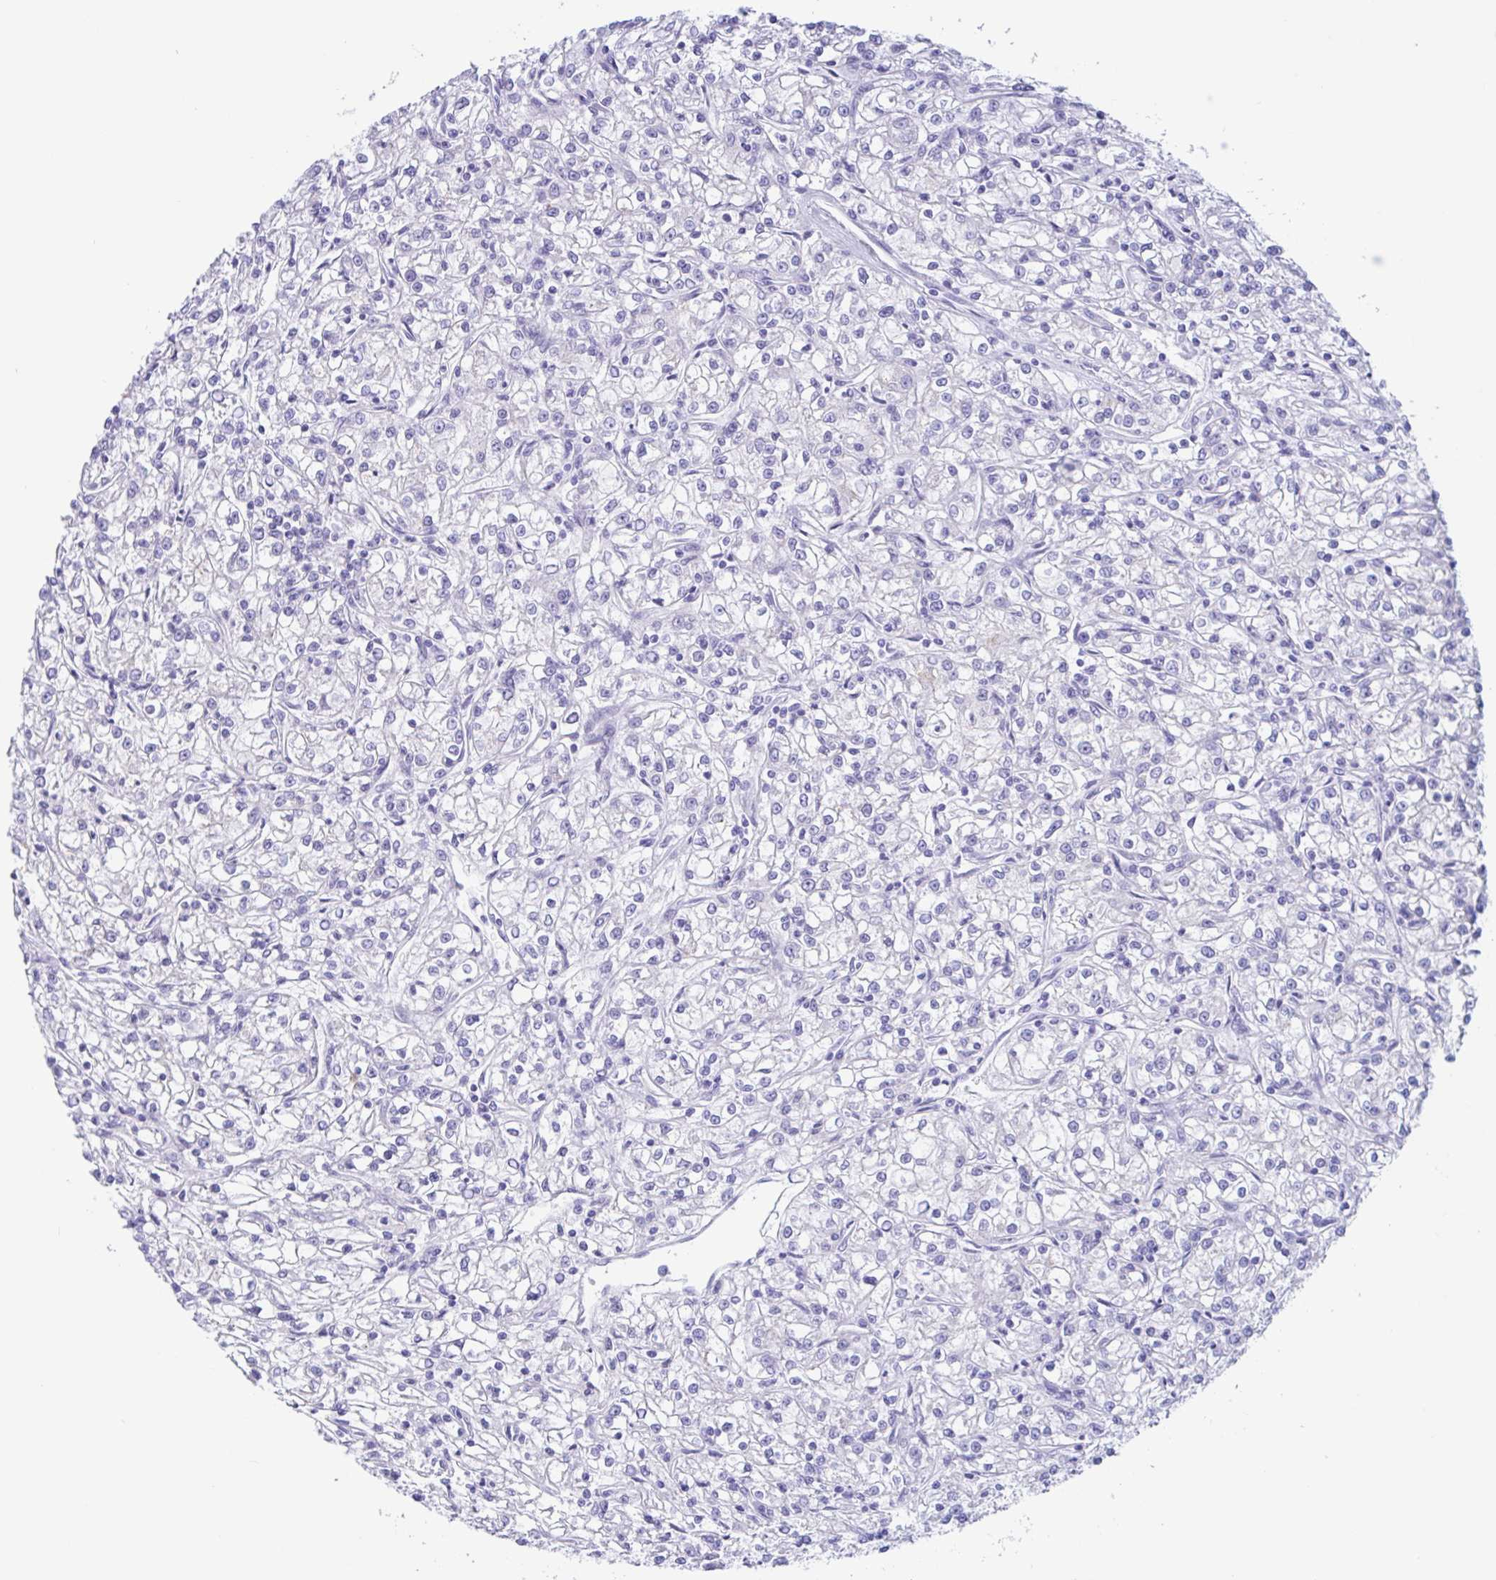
{"staining": {"intensity": "negative", "quantity": "none", "location": "none"}, "tissue": "renal cancer", "cell_type": "Tumor cells", "image_type": "cancer", "snomed": [{"axis": "morphology", "description": "Adenocarcinoma, NOS"}, {"axis": "topography", "description": "Kidney"}], "caption": "The immunohistochemistry histopathology image has no significant staining in tumor cells of renal adenocarcinoma tissue.", "gene": "OR6N2", "patient": {"sex": "female", "age": 59}}